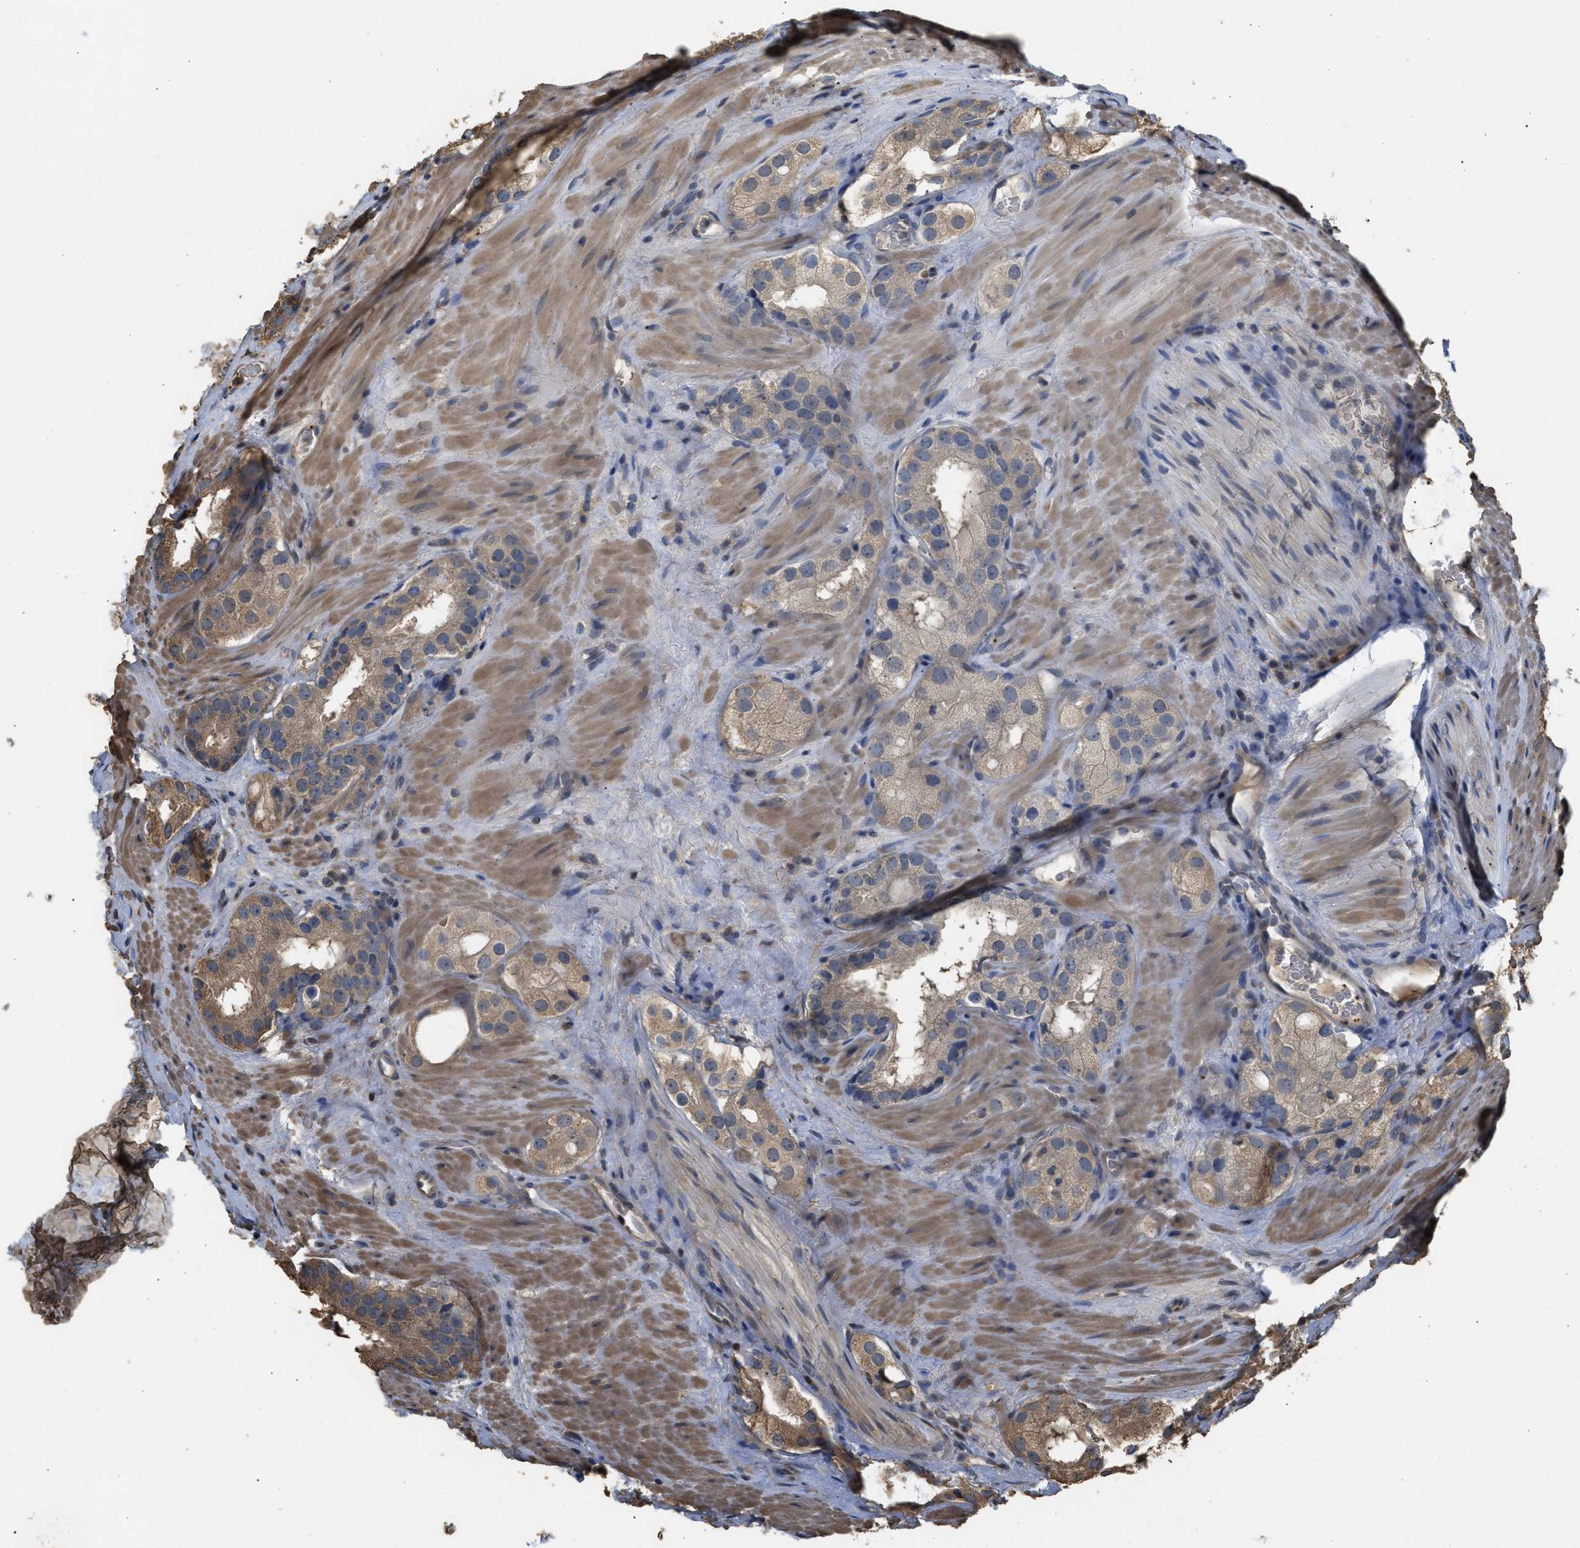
{"staining": {"intensity": "weak", "quantity": ">75%", "location": "cytoplasmic/membranous"}, "tissue": "prostate cancer", "cell_type": "Tumor cells", "image_type": "cancer", "snomed": [{"axis": "morphology", "description": "Adenocarcinoma, High grade"}, {"axis": "topography", "description": "Prostate"}], "caption": "This photomicrograph reveals IHC staining of prostate cancer (adenocarcinoma (high-grade)), with low weak cytoplasmic/membranous positivity in about >75% of tumor cells.", "gene": "ARHGDIA", "patient": {"sex": "male", "age": 63}}